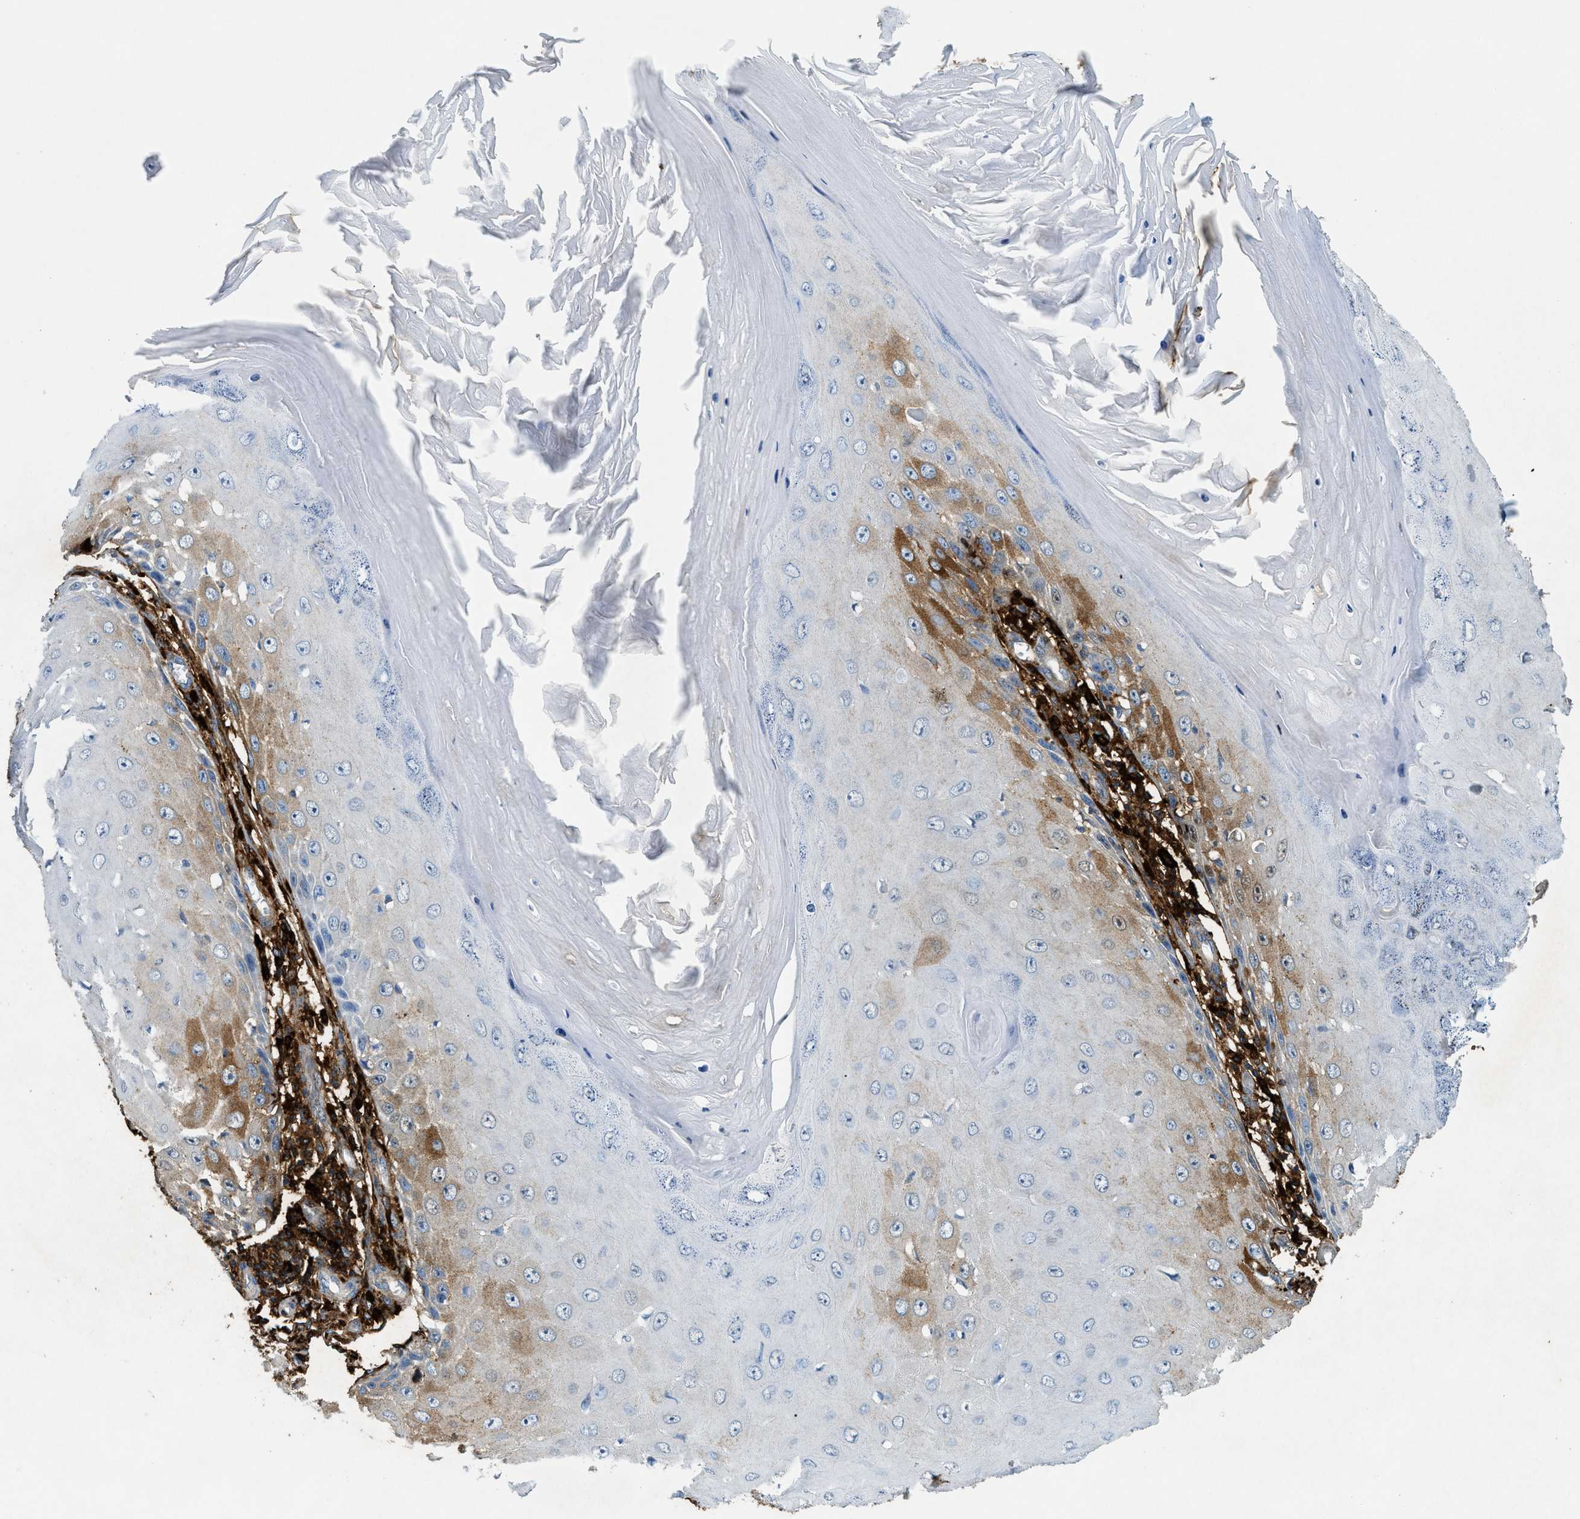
{"staining": {"intensity": "strong", "quantity": "<25%", "location": "cytoplasmic/membranous"}, "tissue": "skin cancer", "cell_type": "Tumor cells", "image_type": "cancer", "snomed": [{"axis": "morphology", "description": "Squamous cell carcinoma, NOS"}, {"axis": "topography", "description": "Skin"}], "caption": "Tumor cells display medium levels of strong cytoplasmic/membranous positivity in approximately <25% of cells in skin cancer.", "gene": "TPSAB1", "patient": {"sex": "female", "age": 73}}